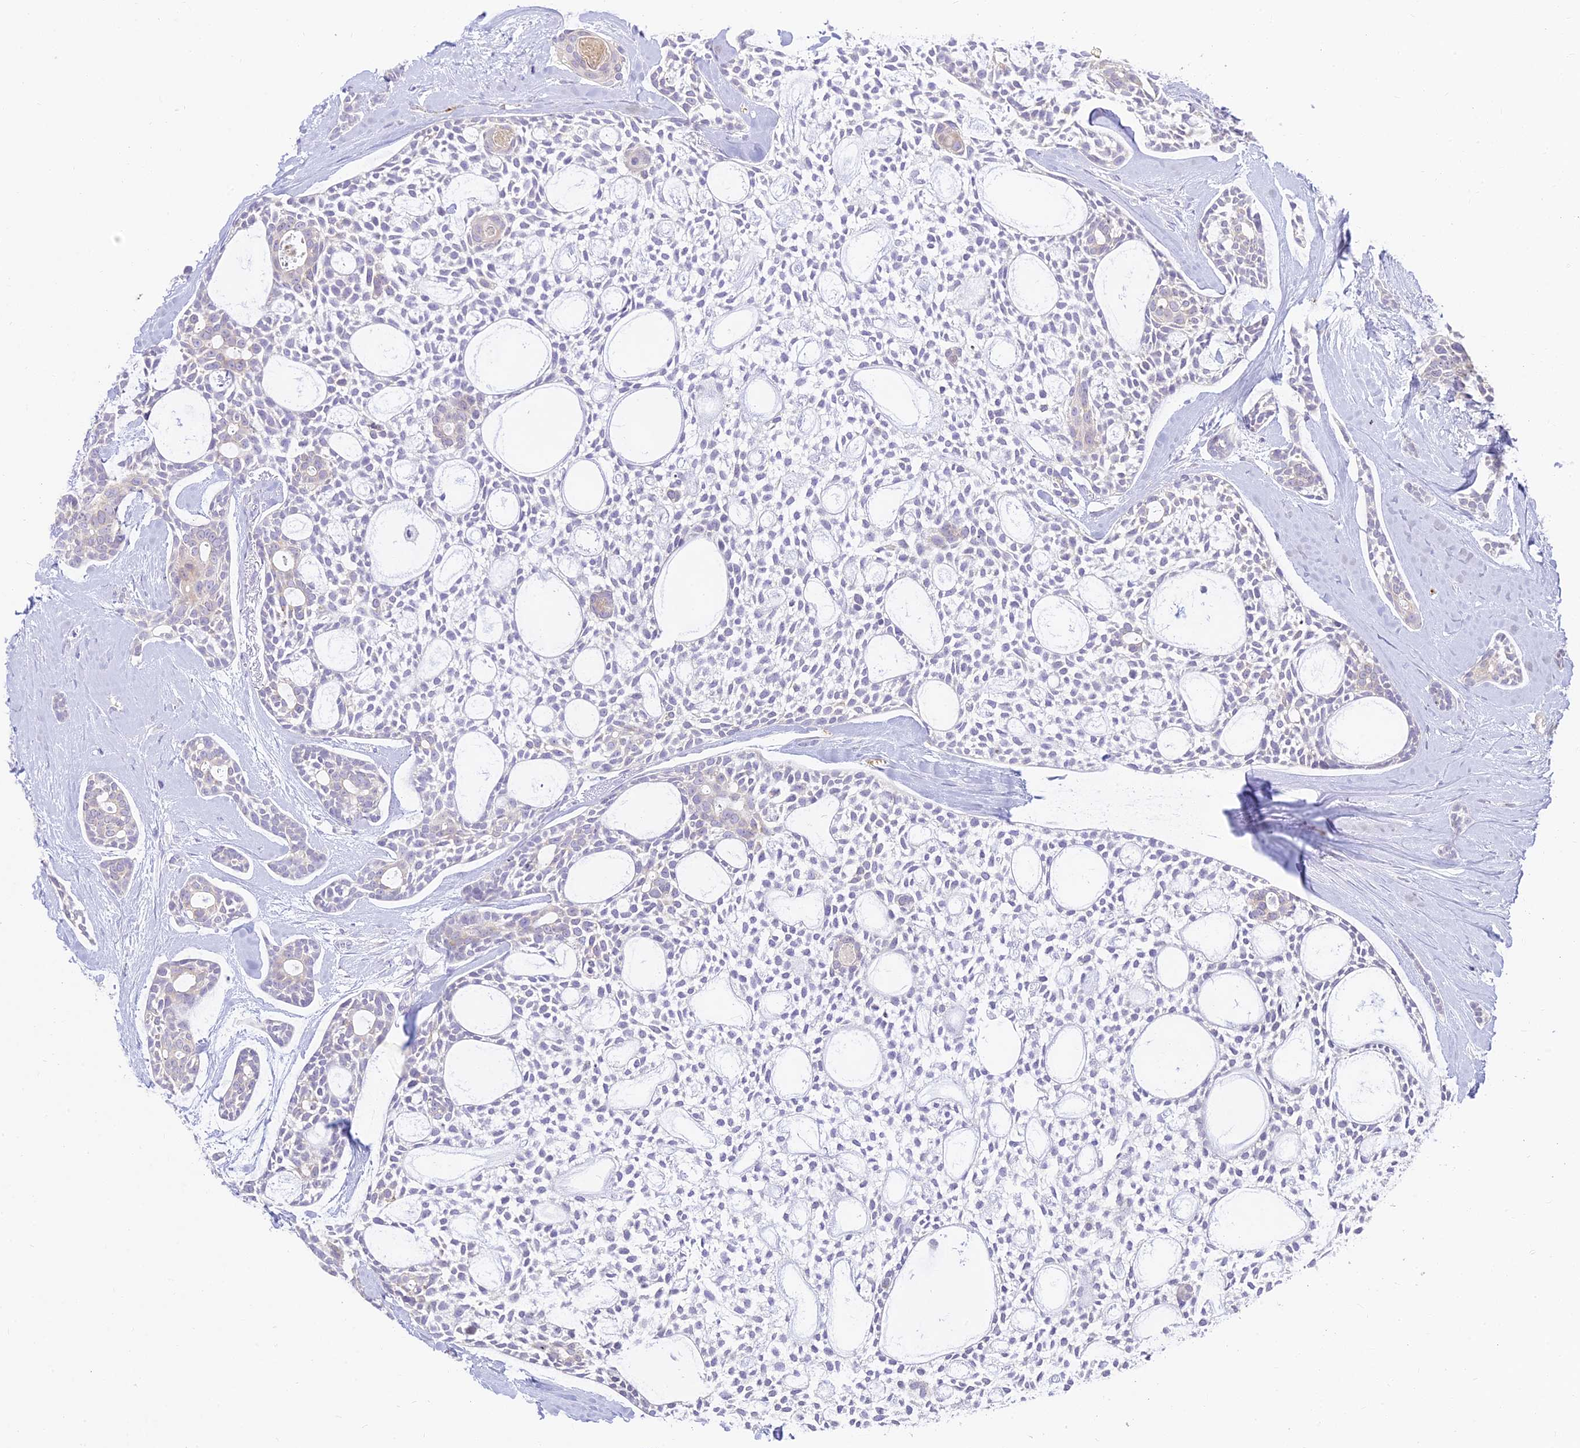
{"staining": {"intensity": "negative", "quantity": "none", "location": "none"}, "tissue": "head and neck cancer", "cell_type": "Tumor cells", "image_type": "cancer", "snomed": [{"axis": "morphology", "description": "Adenocarcinoma, NOS"}, {"axis": "topography", "description": "Subcutis"}, {"axis": "topography", "description": "Head-Neck"}], "caption": "This is an immunohistochemistry micrograph of human head and neck cancer (adenocarcinoma). There is no positivity in tumor cells.", "gene": "TMEM40", "patient": {"sex": "female", "age": 73}}